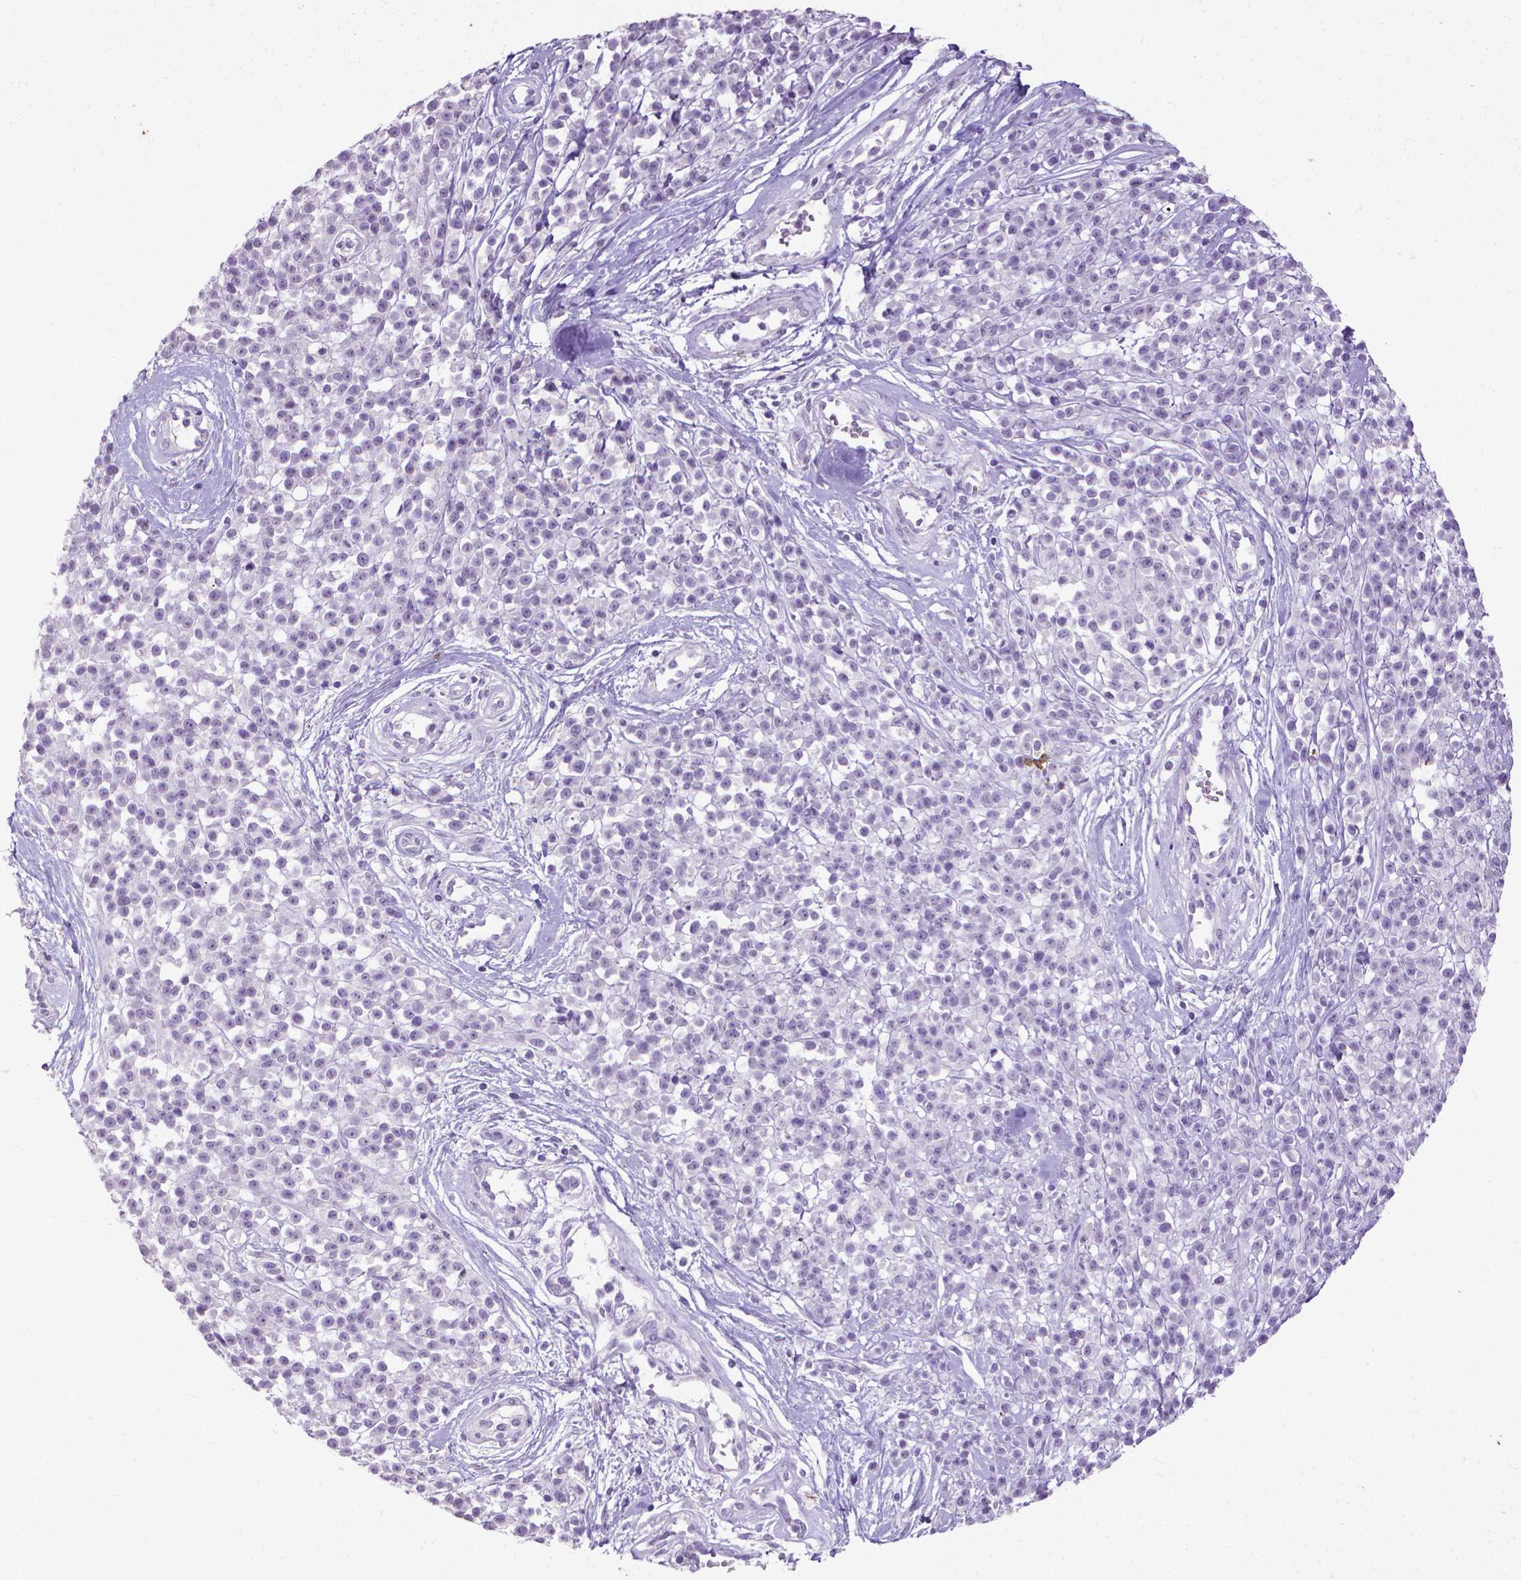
{"staining": {"intensity": "negative", "quantity": "none", "location": "none"}, "tissue": "melanoma", "cell_type": "Tumor cells", "image_type": "cancer", "snomed": [{"axis": "morphology", "description": "Malignant melanoma, NOS"}, {"axis": "topography", "description": "Skin"}, {"axis": "topography", "description": "Skin of trunk"}], "caption": "Tumor cells are negative for protein expression in human malignant melanoma.", "gene": "KRT5", "patient": {"sex": "male", "age": 74}}